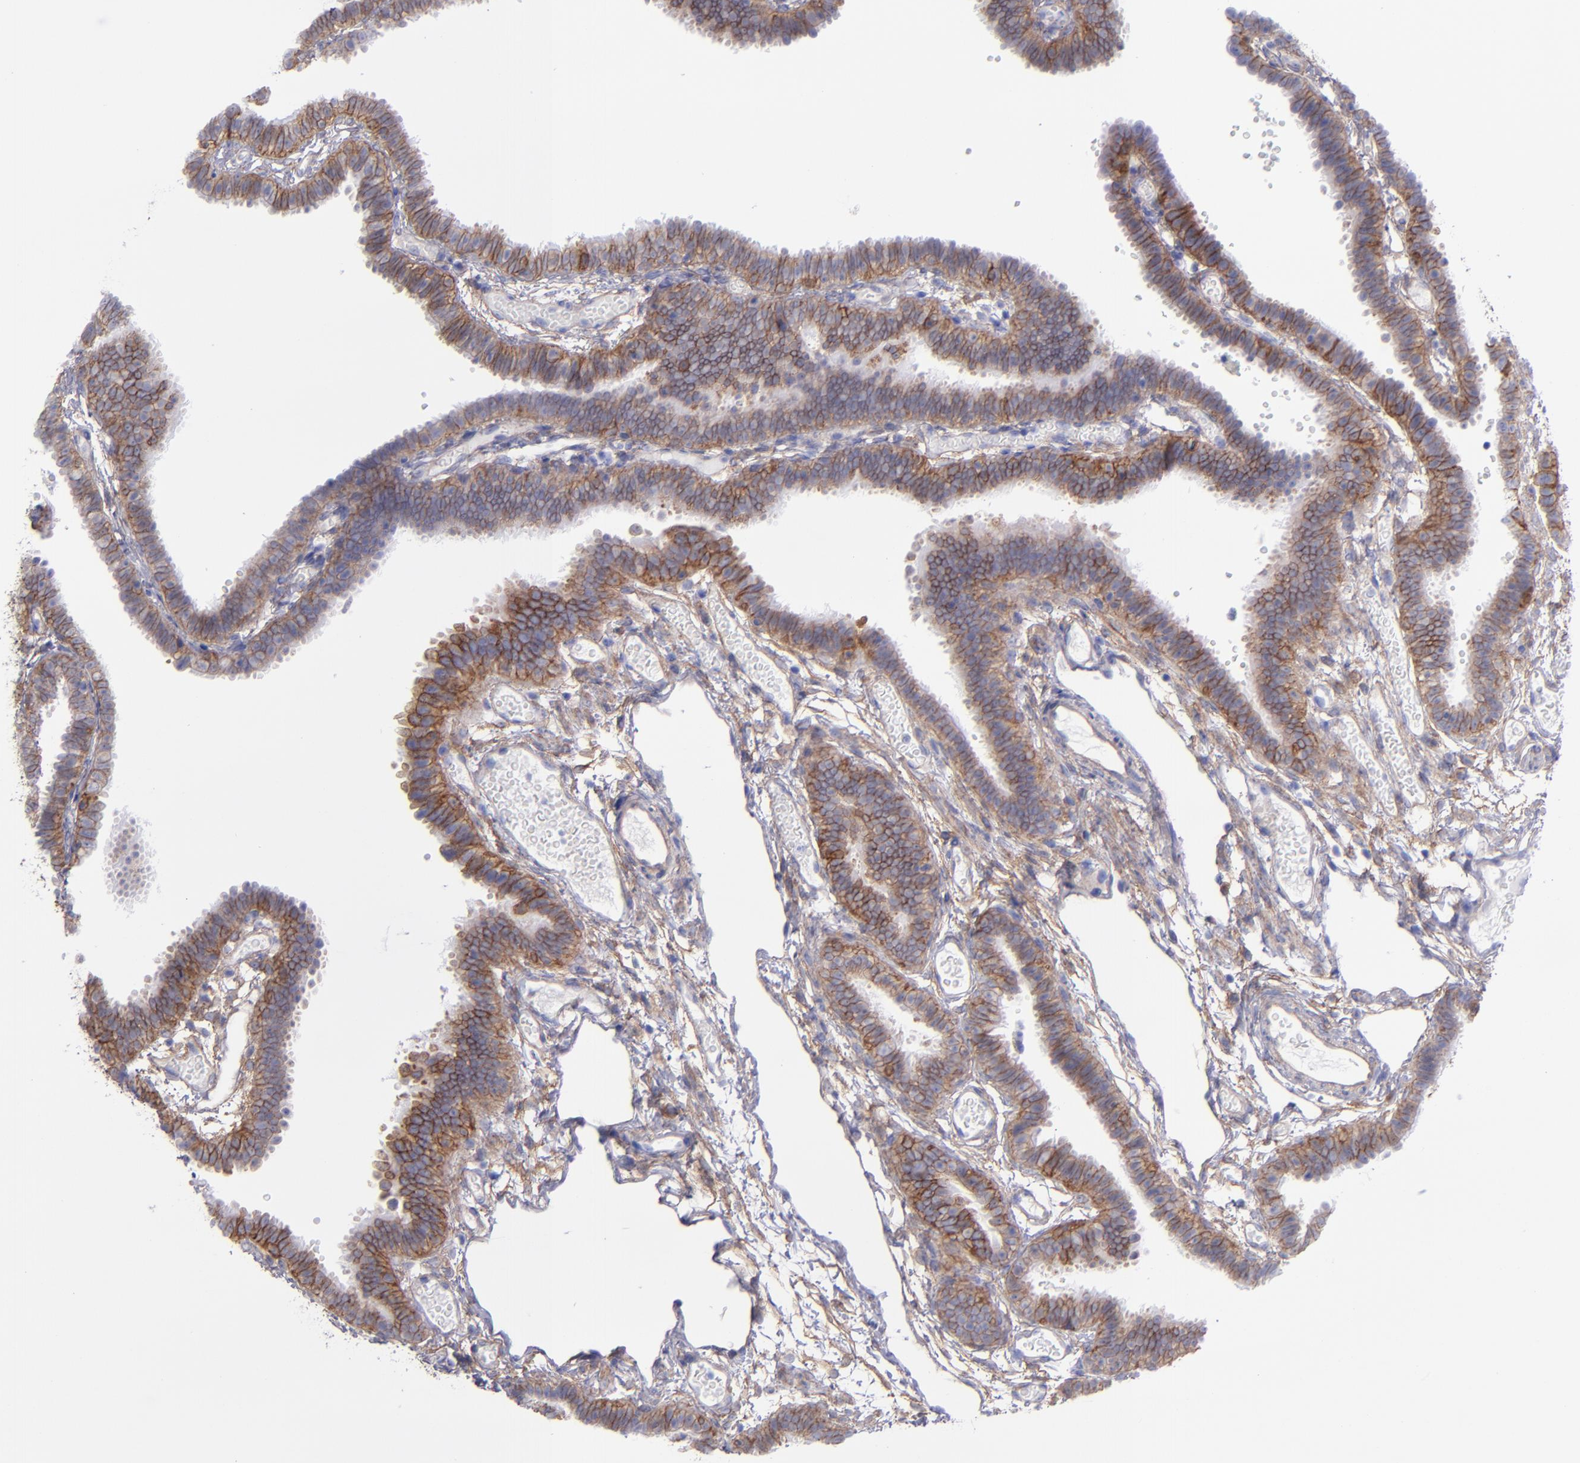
{"staining": {"intensity": "moderate", "quantity": ">75%", "location": "cytoplasmic/membranous"}, "tissue": "fallopian tube", "cell_type": "Glandular cells", "image_type": "normal", "snomed": [{"axis": "morphology", "description": "Normal tissue, NOS"}, {"axis": "topography", "description": "Fallopian tube"}], "caption": "Brown immunohistochemical staining in normal fallopian tube demonstrates moderate cytoplasmic/membranous expression in about >75% of glandular cells. Ihc stains the protein of interest in brown and the nuclei are stained blue.", "gene": "ITGAV", "patient": {"sex": "female", "age": 29}}